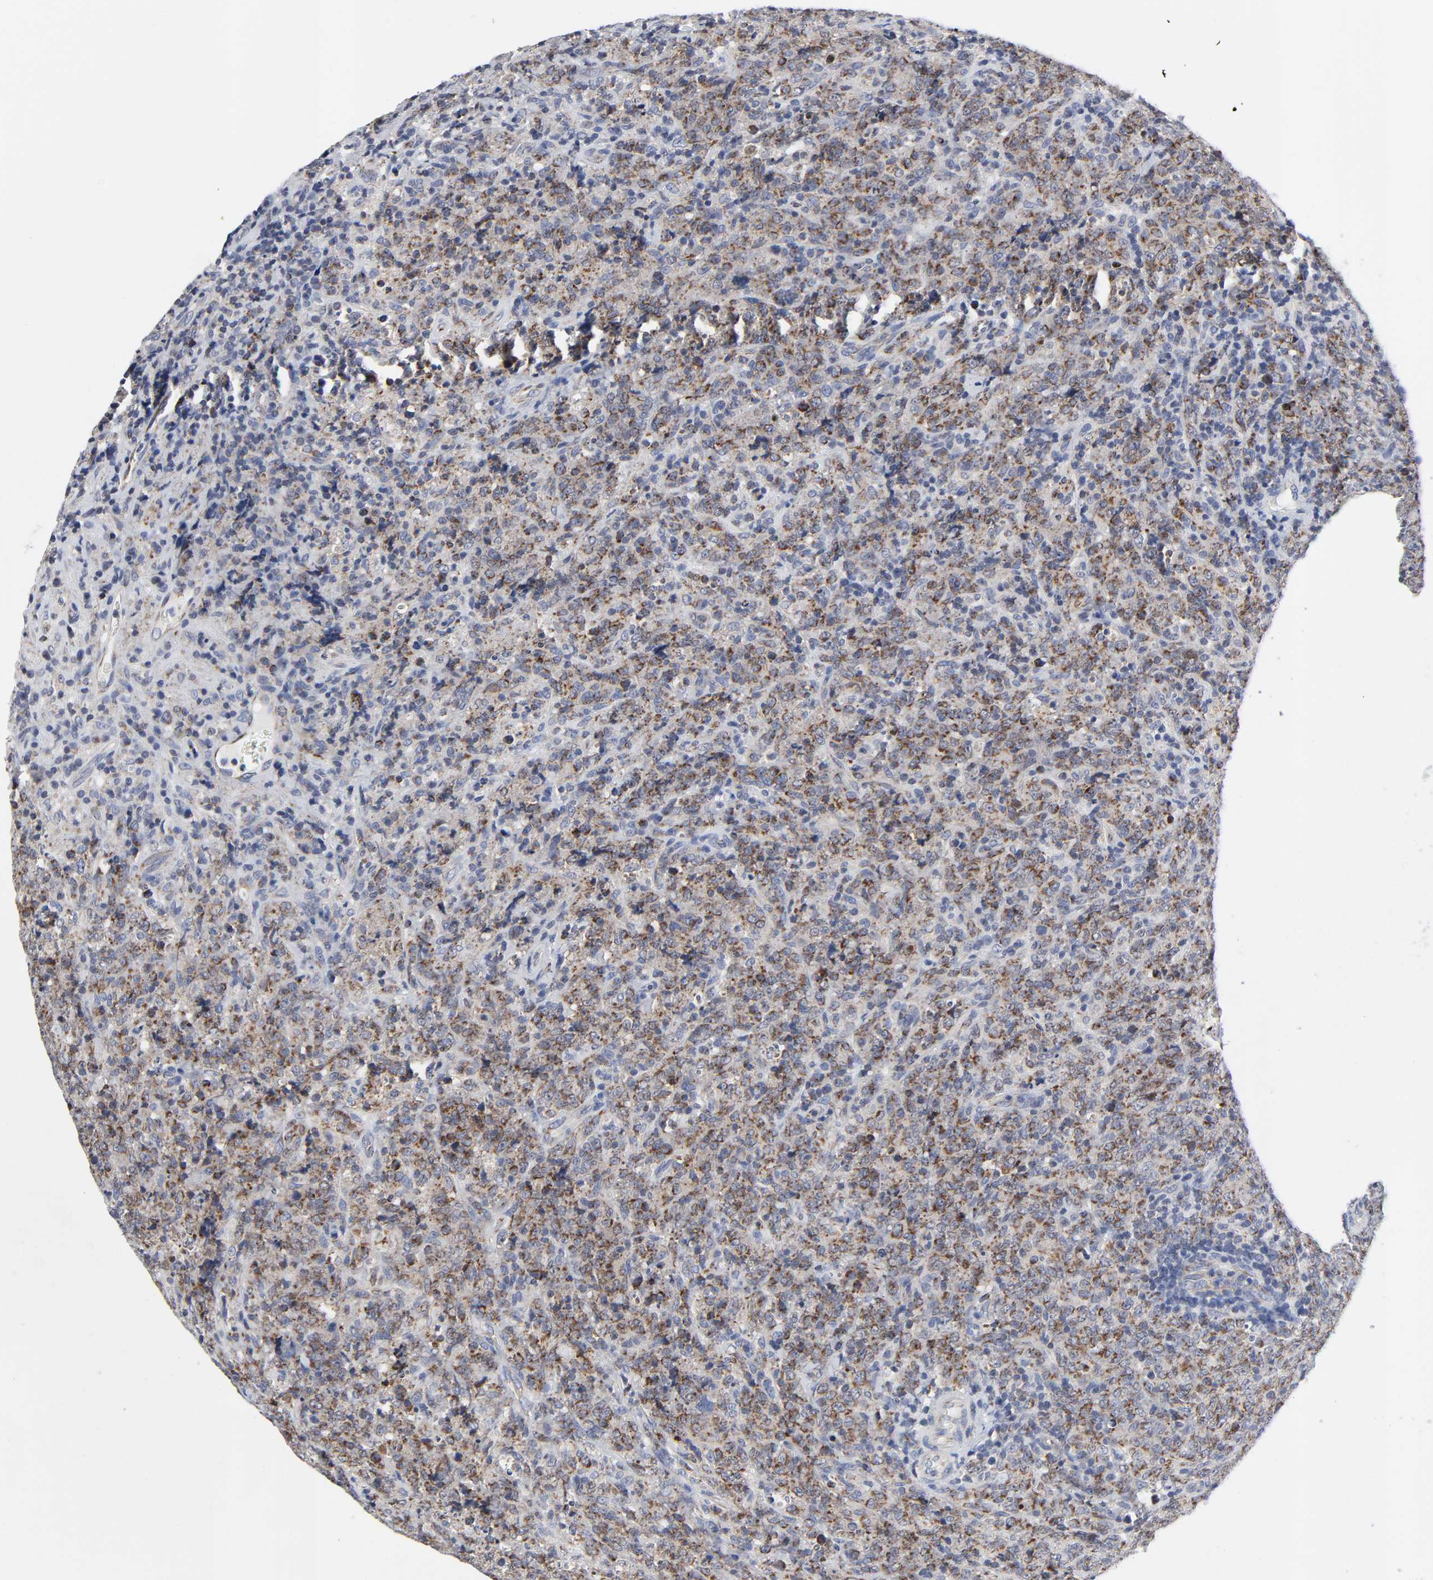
{"staining": {"intensity": "moderate", "quantity": ">75%", "location": "cytoplasmic/membranous"}, "tissue": "lymphoma", "cell_type": "Tumor cells", "image_type": "cancer", "snomed": [{"axis": "morphology", "description": "Malignant lymphoma, non-Hodgkin's type, High grade"}, {"axis": "topography", "description": "Tonsil"}], "caption": "Lymphoma stained with a protein marker shows moderate staining in tumor cells.", "gene": "AOPEP", "patient": {"sex": "female", "age": 36}}